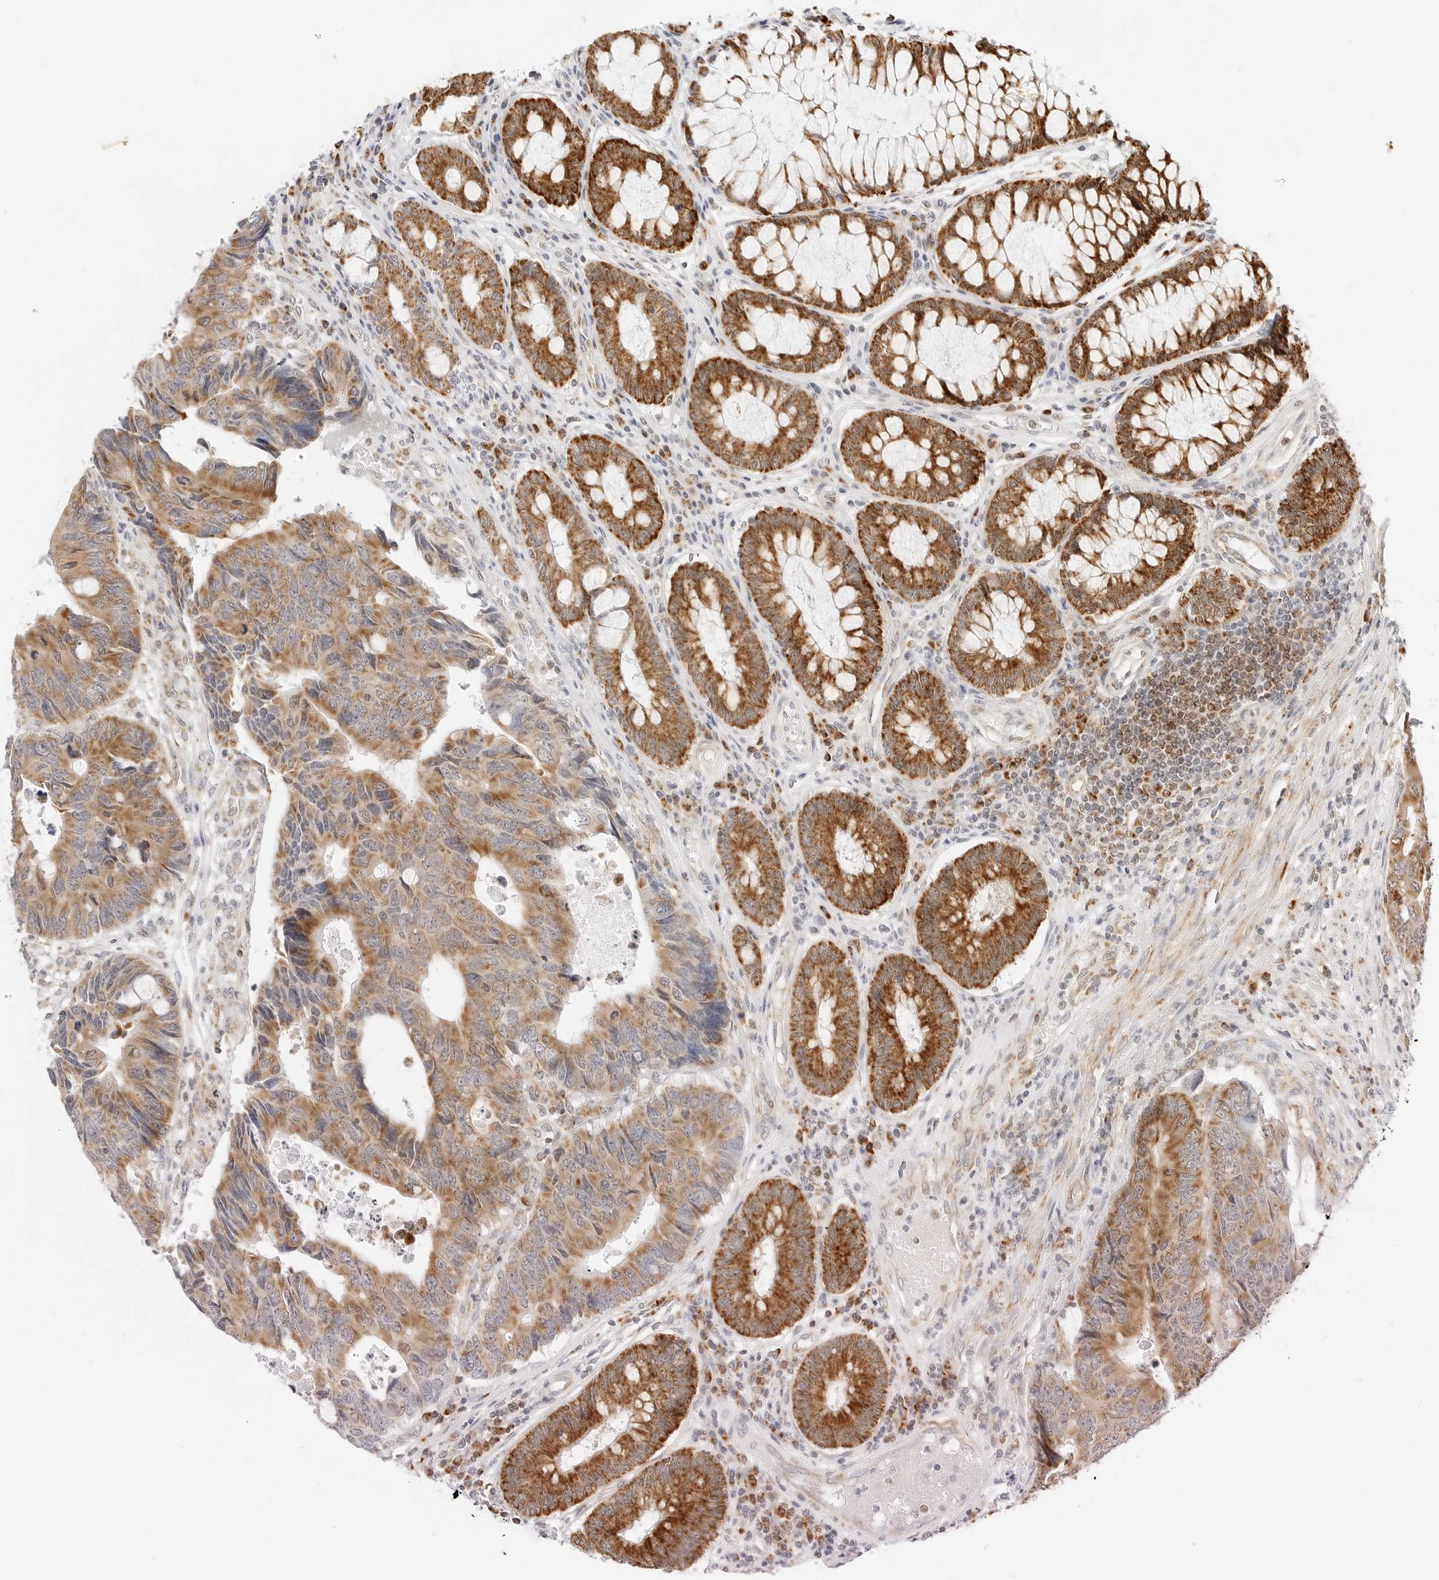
{"staining": {"intensity": "moderate", "quantity": ">75%", "location": "cytoplasmic/membranous"}, "tissue": "colorectal cancer", "cell_type": "Tumor cells", "image_type": "cancer", "snomed": [{"axis": "morphology", "description": "Adenocarcinoma, NOS"}, {"axis": "topography", "description": "Rectum"}], "caption": "Protein expression analysis of colorectal cancer (adenocarcinoma) displays moderate cytoplasmic/membranous expression in approximately >75% of tumor cells.", "gene": "FH", "patient": {"sex": "male", "age": 84}}